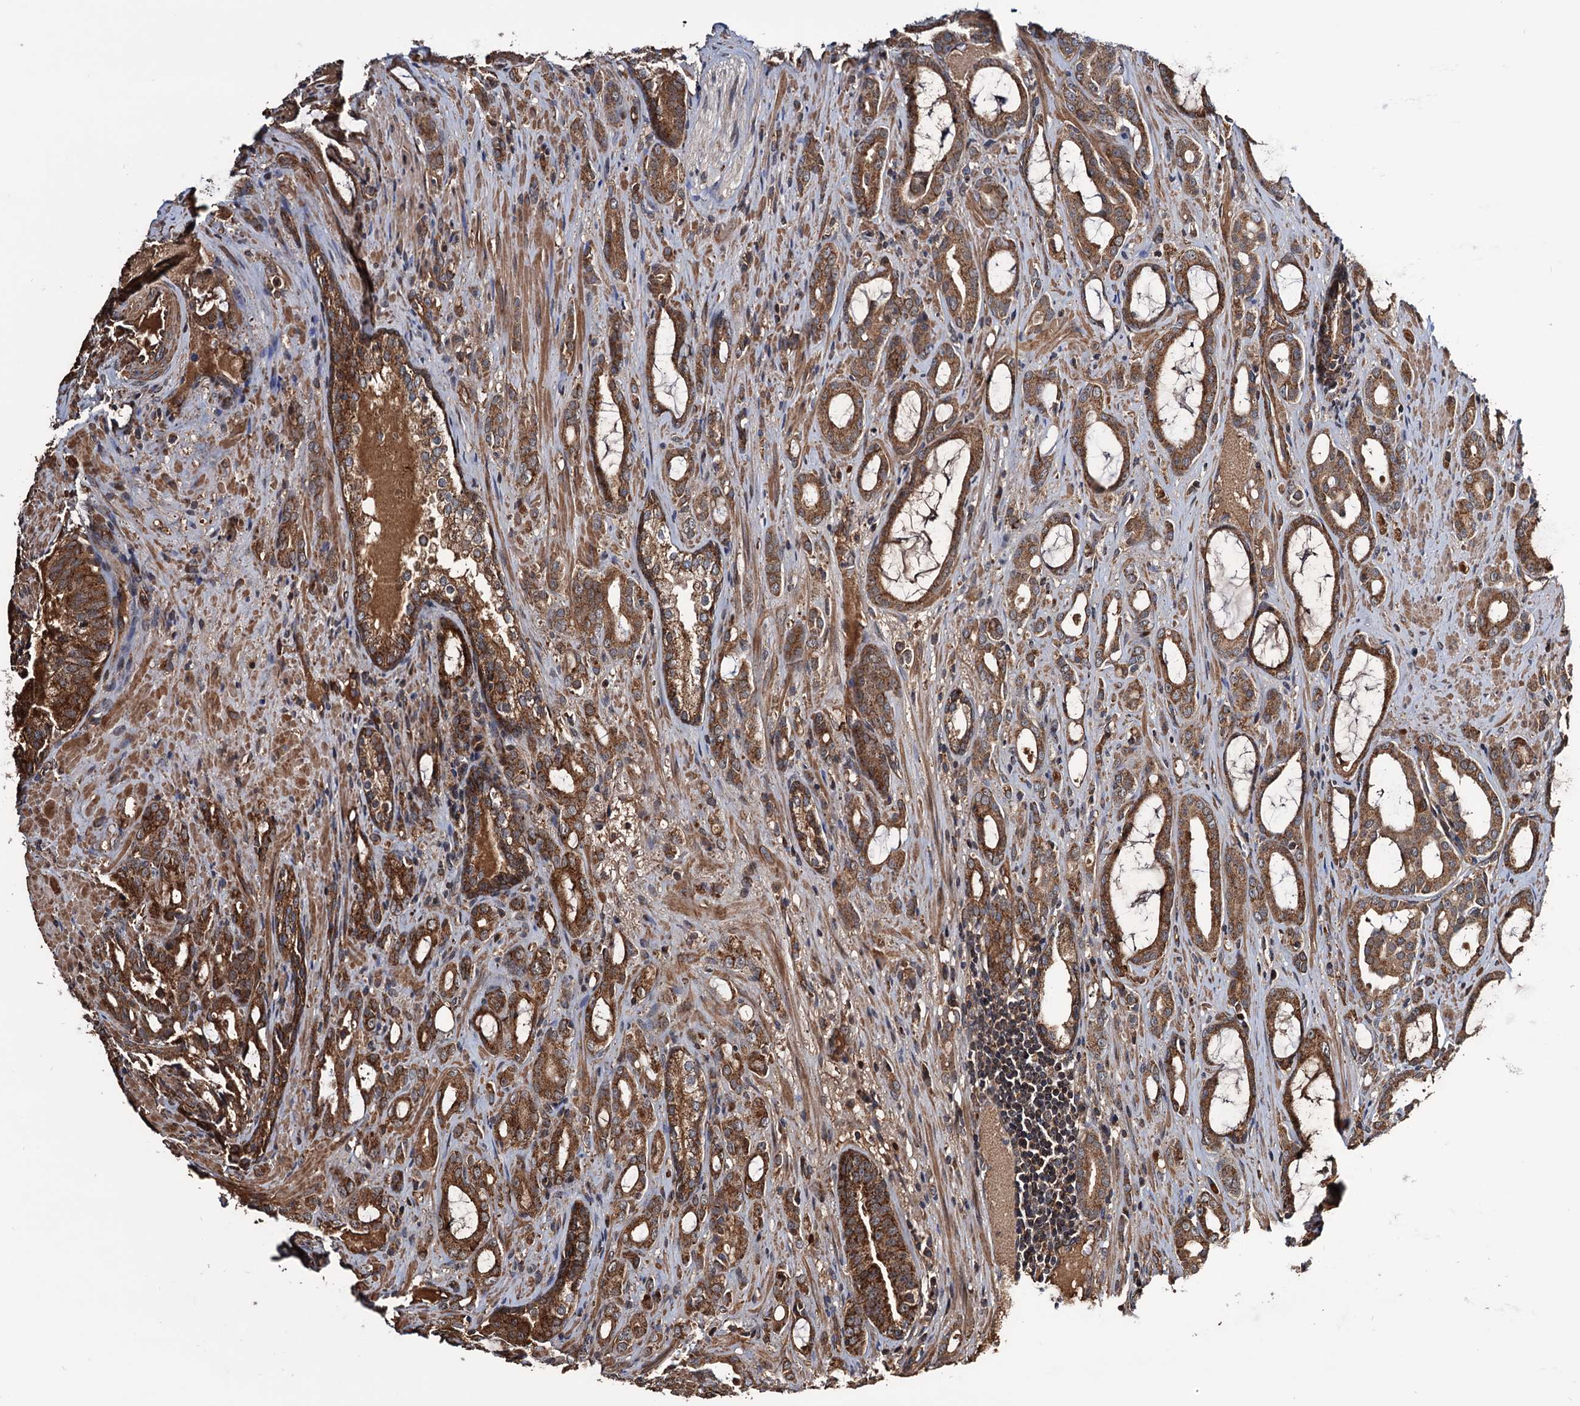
{"staining": {"intensity": "moderate", "quantity": ">75%", "location": "cytoplasmic/membranous"}, "tissue": "prostate cancer", "cell_type": "Tumor cells", "image_type": "cancer", "snomed": [{"axis": "morphology", "description": "Adenocarcinoma, High grade"}, {"axis": "topography", "description": "Prostate"}], "caption": "A brown stain shows moderate cytoplasmic/membranous expression of a protein in human prostate cancer tumor cells. The staining was performed using DAB, with brown indicating positive protein expression. Nuclei are stained blue with hematoxylin.", "gene": "MRPL42", "patient": {"sex": "male", "age": 72}}